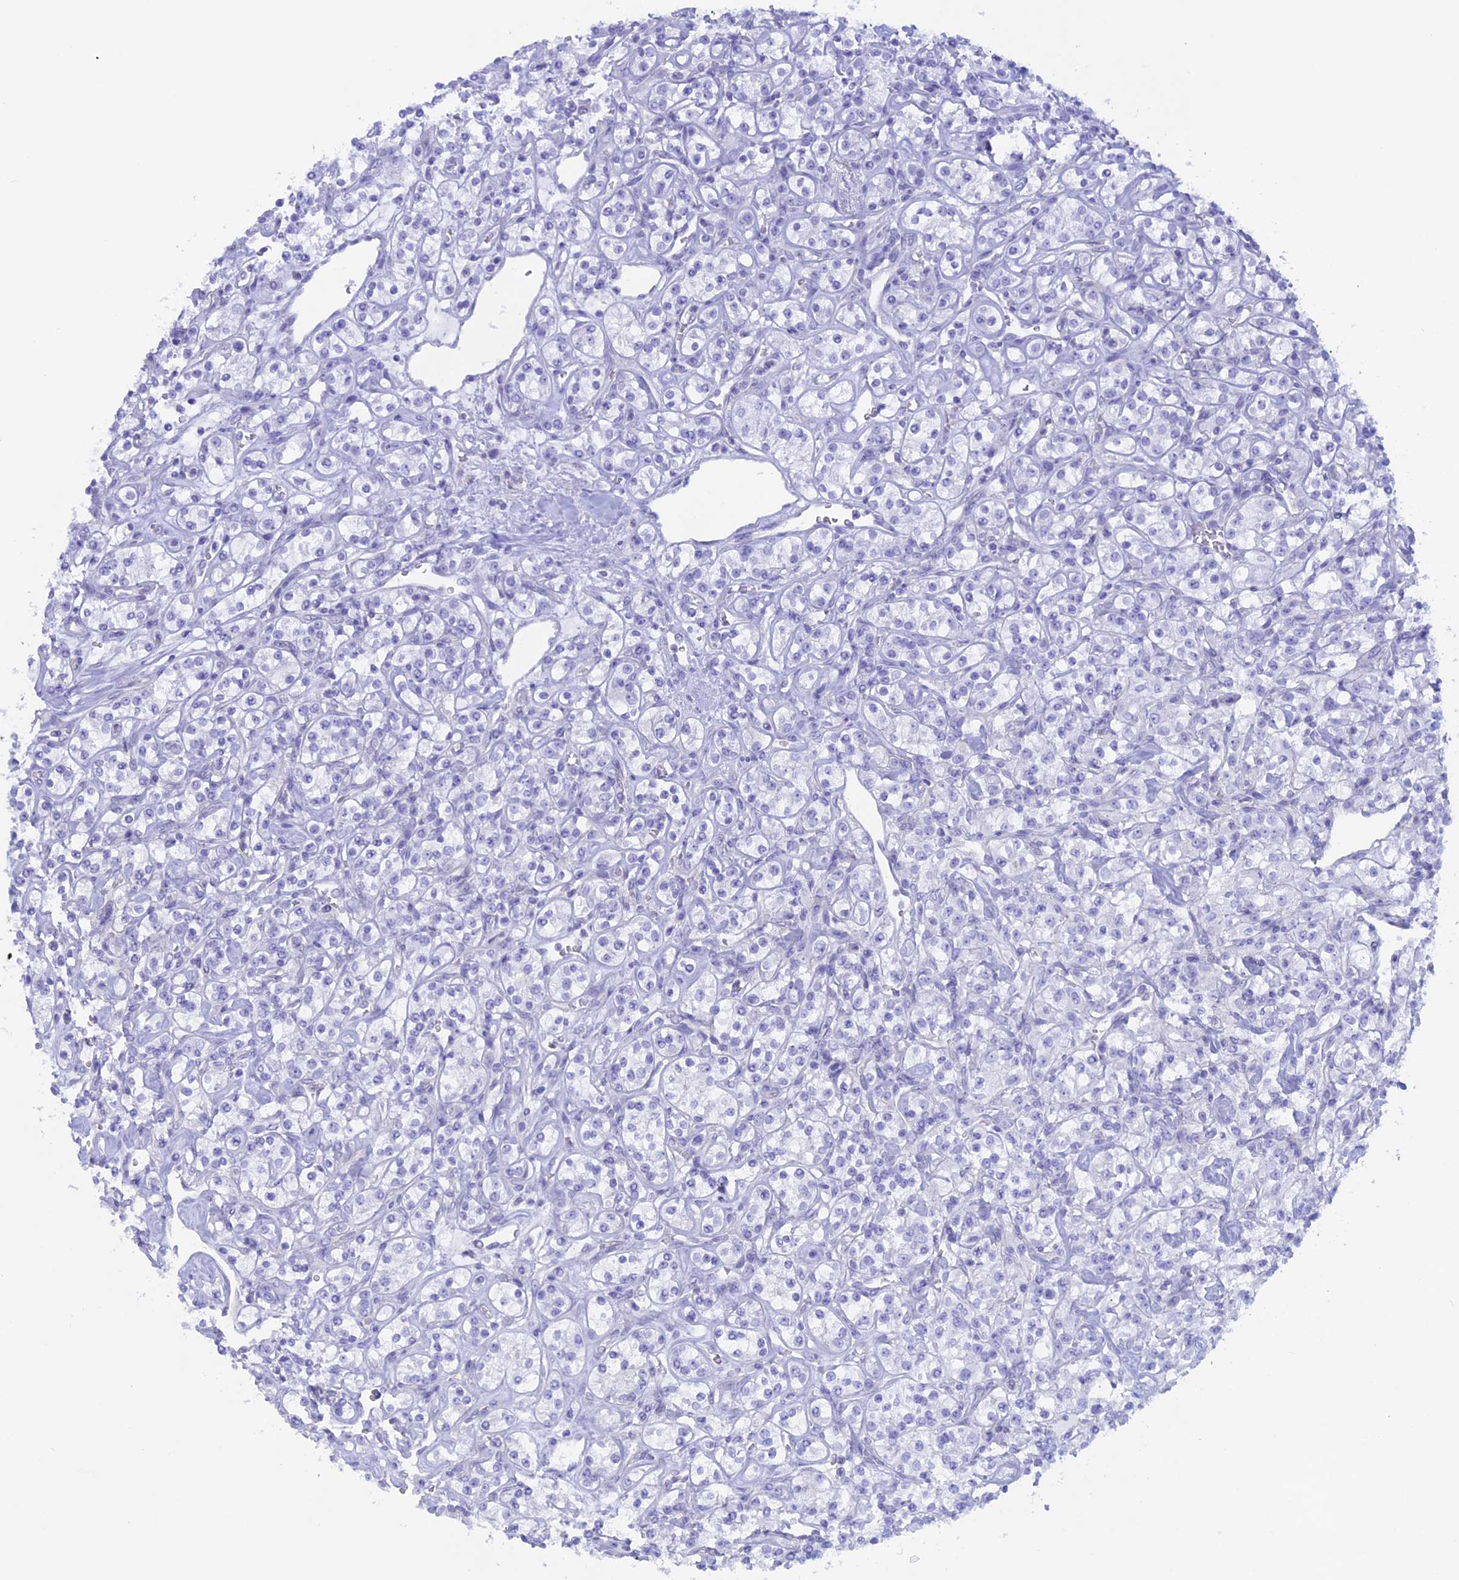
{"staining": {"intensity": "negative", "quantity": "none", "location": "none"}, "tissue": "renal cancer", "cell_type": "Tumor cells", "image_type": "cancer", "snomed": [{"axis": "morphology", "description": "Adenocarcinoma, NOS"}, {"axis": "topography", "description": "Kidney"}], "caption": "High magnification brightfield microscopy of renal adenocarcinoma stained with DAB (brown) and counterstained with hematoxylin (blue): tumor cells show no significant positivity.", "gene": "RP1", "patient": {"sex": "male", "age": 77}}